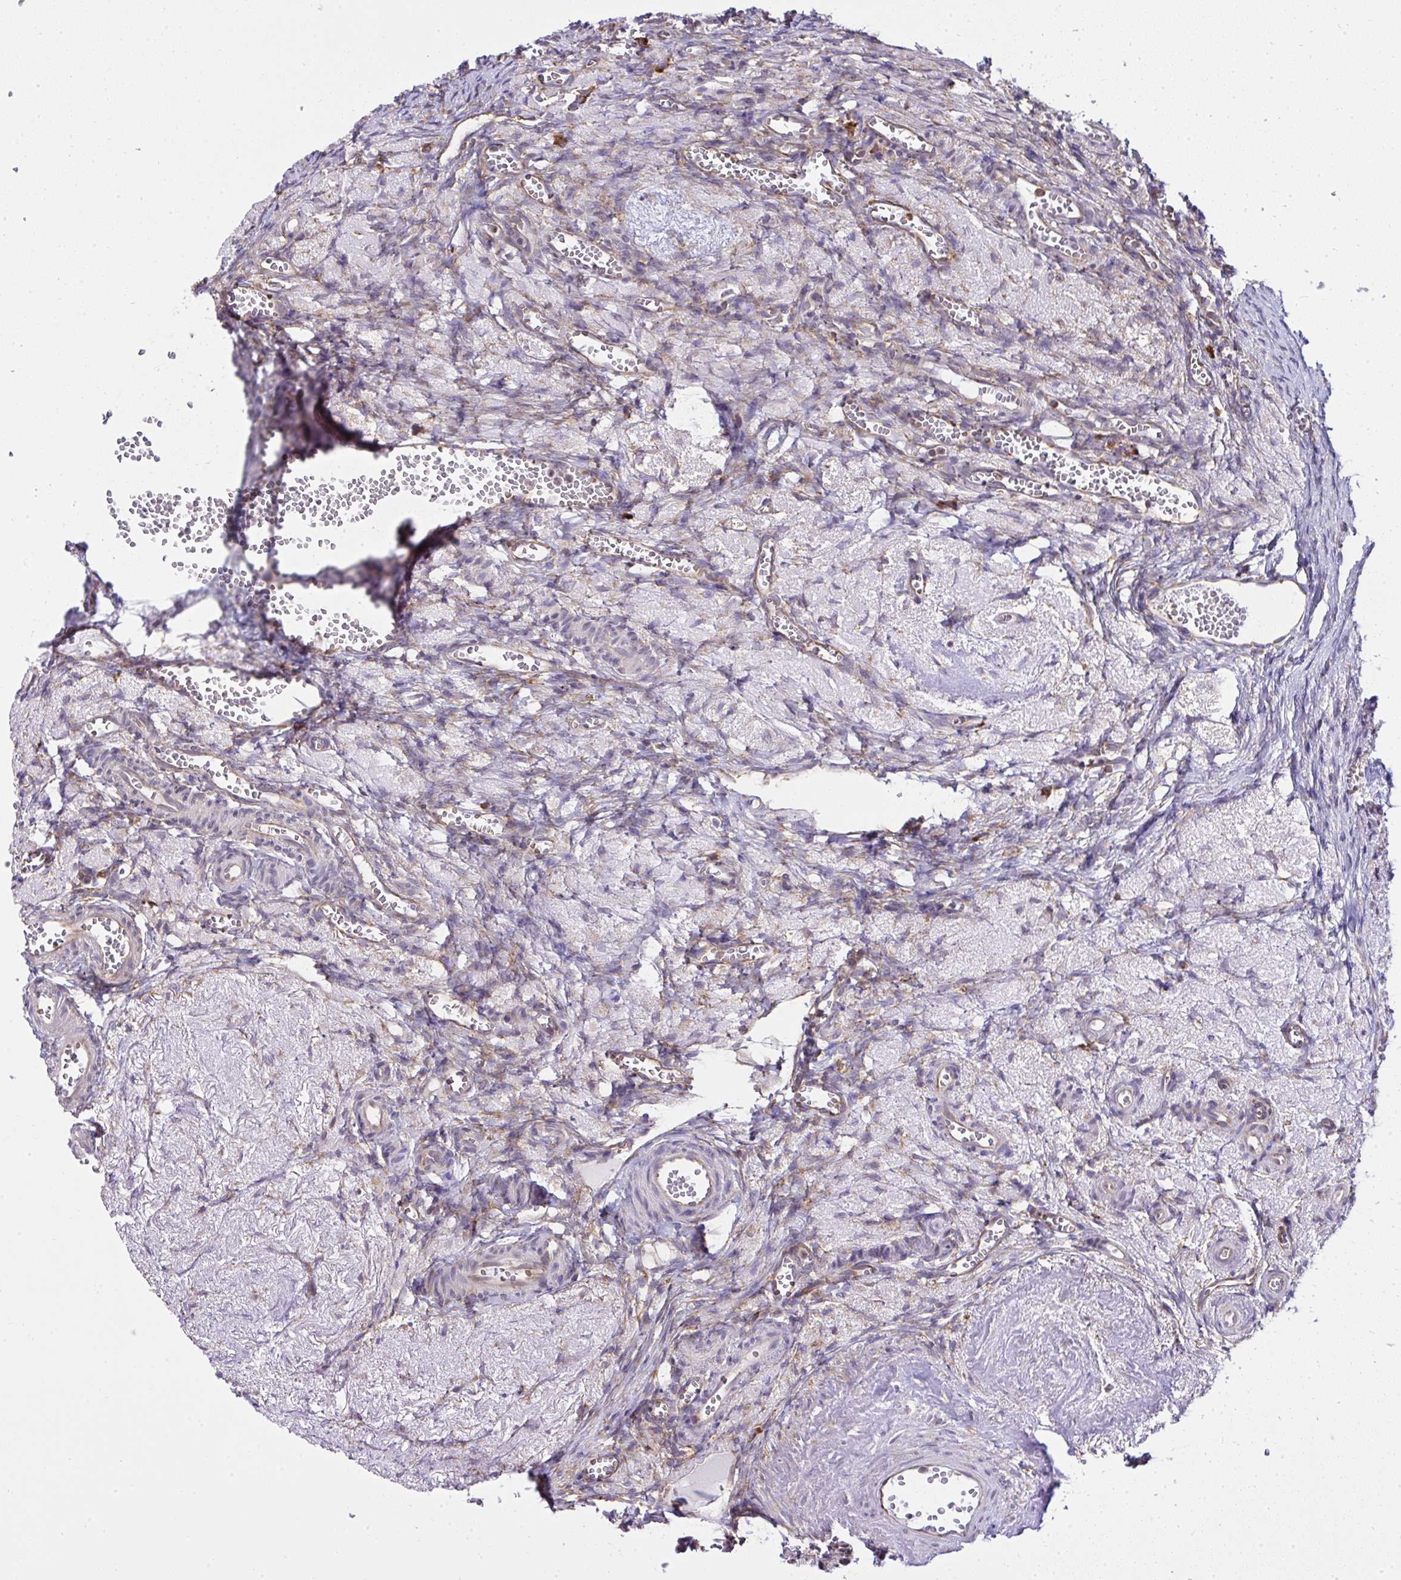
{"staining": {"intensity": "moderate", "quantity": "25%-75%", "location": "cytoplasmic/membranous"}, "tissue": "ovary", "cell_type": "Ovarian stroma cells", "image_type": "normal", "snomed": [{"axis": "morphology", "description": "Normal tissue, NOS"}, {"axis": "topography", "description": "Ovary"}], "caption": "Protein staining reveals moderate cytoplasmic/membranous expression in approximately 25%-75% of ovarian stroma cells in normal ovary. Nuclei are stained in blue.", "gene": "RPS7", "patient": {"sex": "female", "age": 41}}